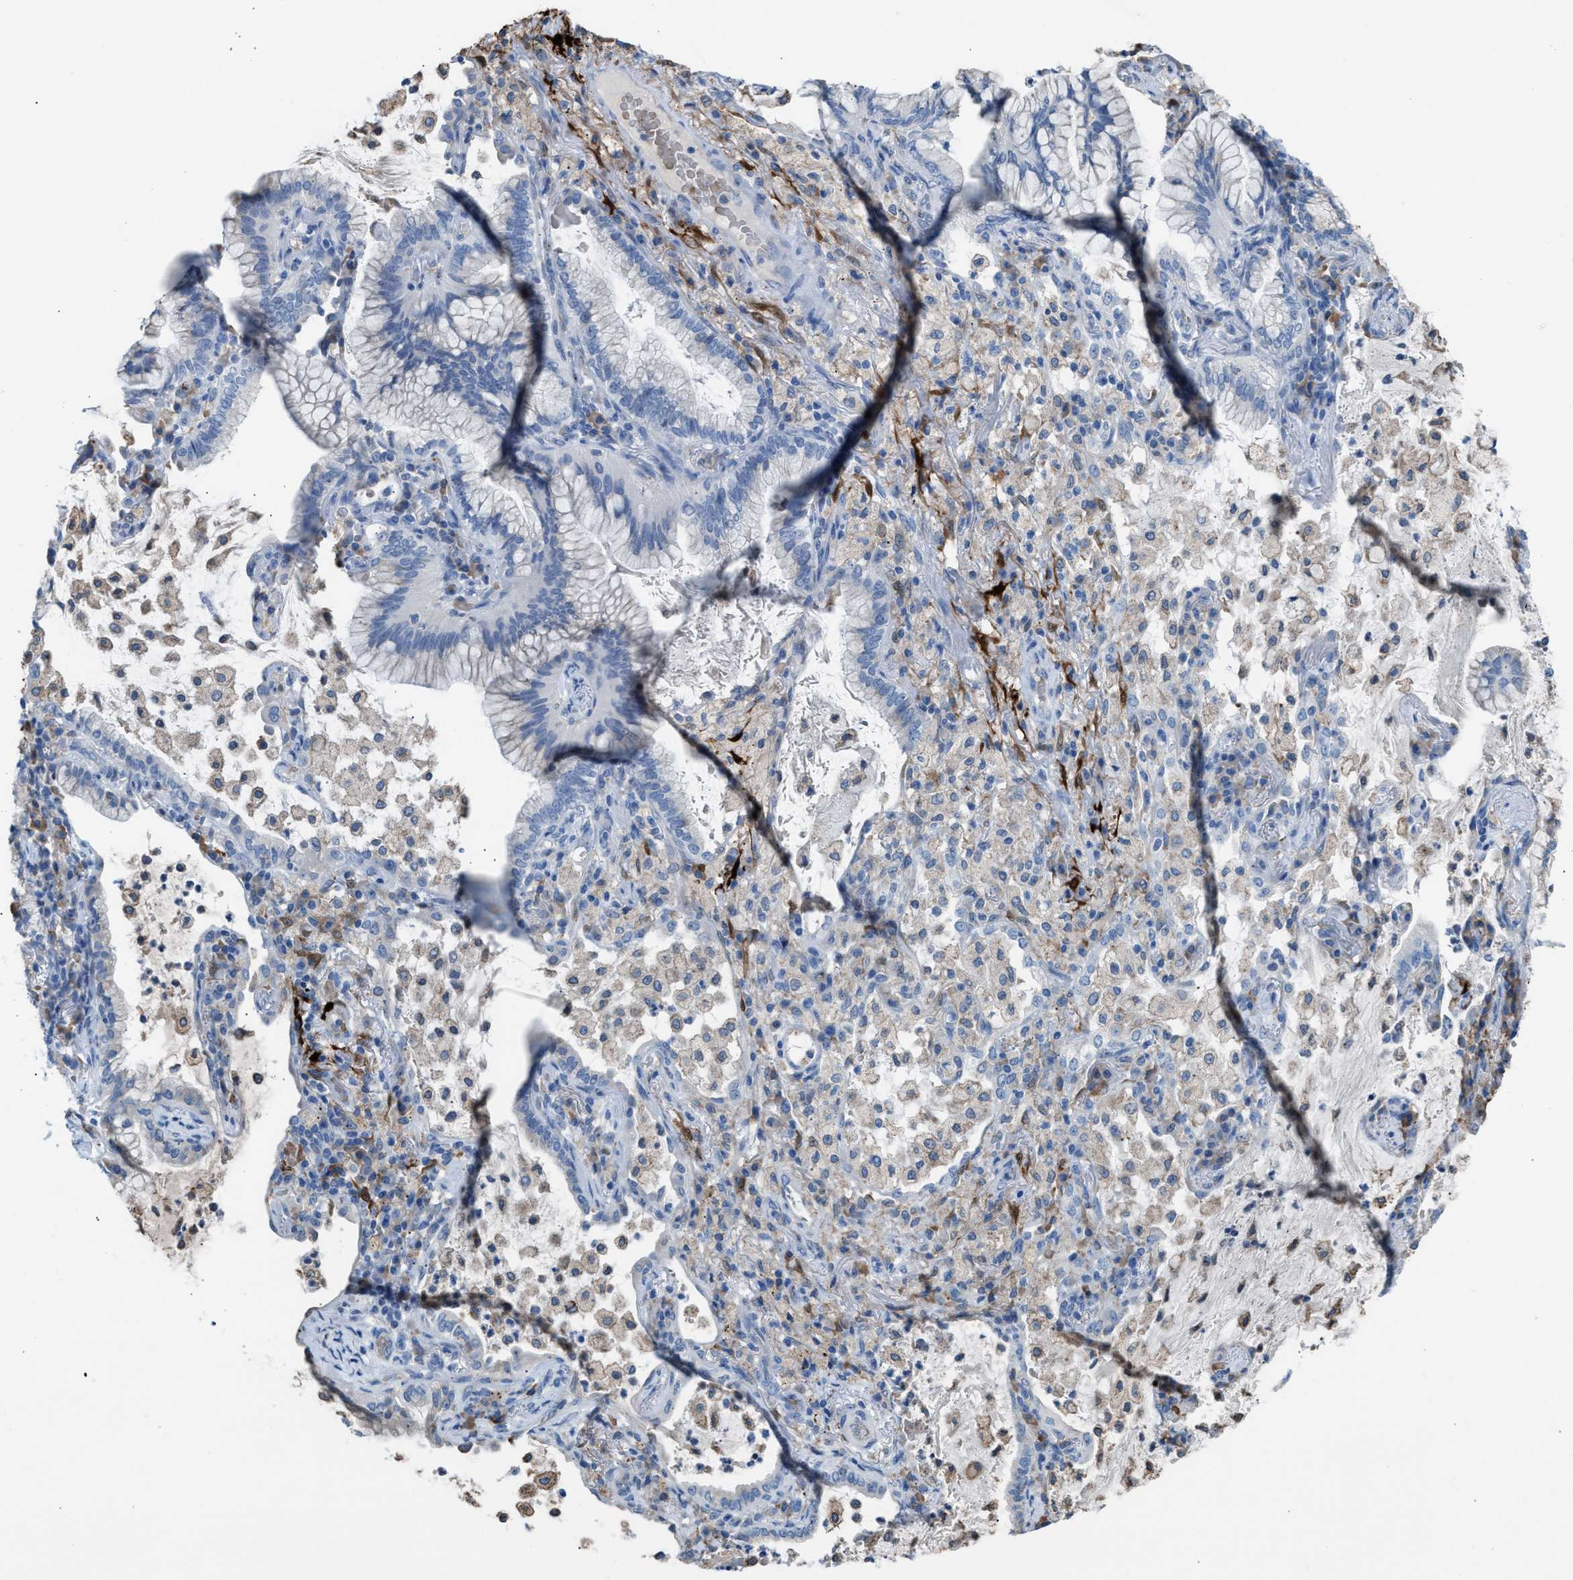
{"staining": {"intensity": "negative", "quantity": "none", "location": "none"}, "tissue": "lung cancer", "cell_type": "Tumor cells", "image_type": "cancer", "snomed": [{"axis": "morphology", "description": "Adenocarcinoma, NOS"}, {"axis": "topography", "description": "Lung"}], "caption": "An immunohistochemistry histopathology image of lung cancer is shown. There is no staining in tumor cells of lung cancer.", "gene": "CA3", "patient": {"sex": "female", "age": 70}}